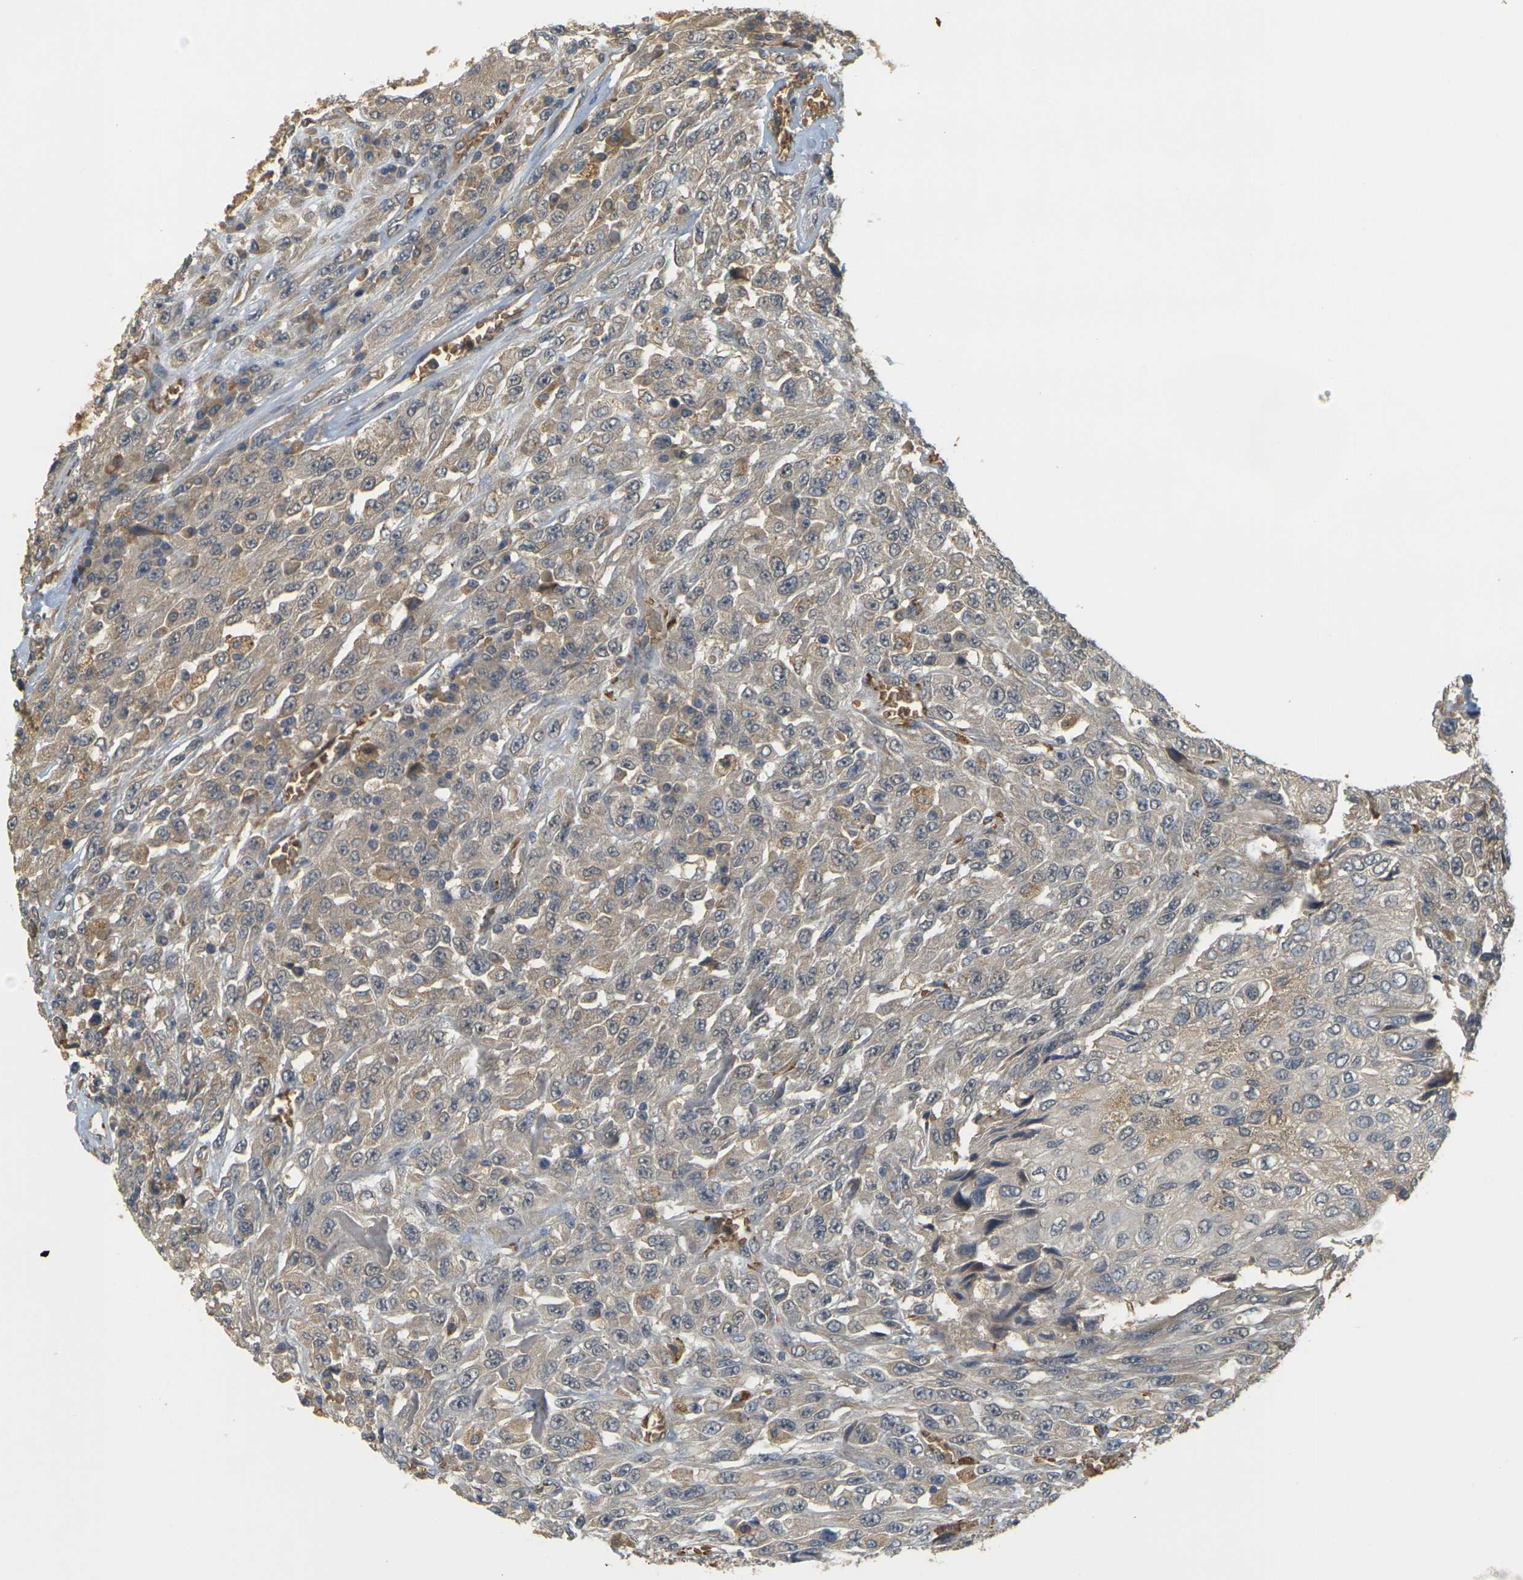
{"staining": {"intensity": "weak", "quantity": "<25%", "location": "cytoplasmic/membranous"}, "tissue": "urothelial cancer", "cell_type": "Tumor cells", "image_type": "cancer", "snomed": [{"axis": "morphology", "description": "Urothelial carcinoma, High grade"}, {"axis": "topography", "description": "Urinary bladder"}], "caption": "A high-resolution micrograph shows IHC staining of urothelial cancer, which exhibits no significant expression in tumor cells.", "gene": "MEGF9", "patient": {"sex": "male", "age": 66}}